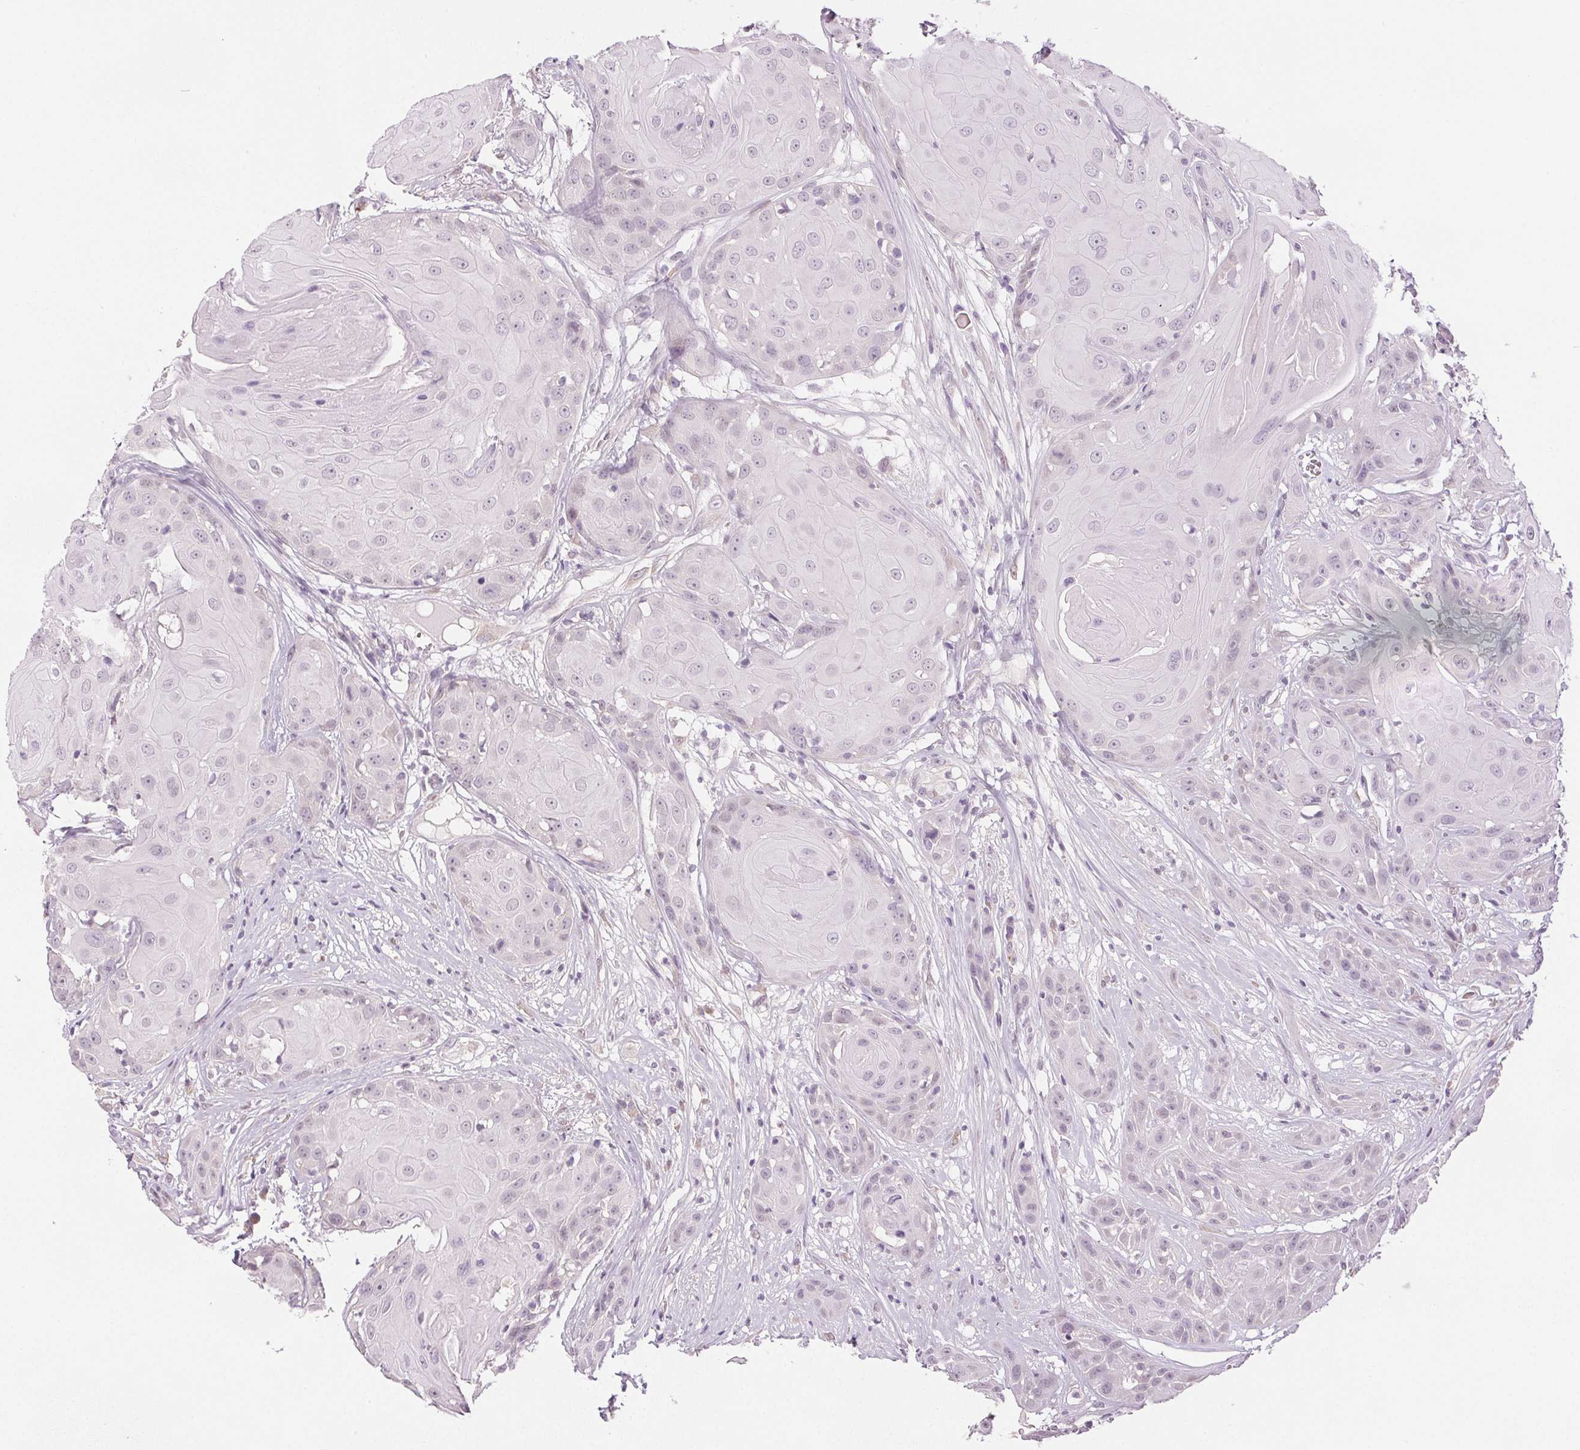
{"staining": {"intensity": "negative", "quantity": "none", "location": "none"}, "tissue": "head and neck cancer", "cell_type": "Tumor cells", "image_type": "cancer", "snomed": [{"axis": "morphology", "description": "Squamous cell carcinoma, NOS"}, {"axis": "topography", "description": "Skin"}, {"axis": "topography", "description": "Head-Neck"}], "caption": "Immunohistochemistry (IHC) photomicrograph of squamous cell carcinoma (head and neck) stained for a protein (brown), which displays no expression in tumor cells.", "gene": "DNAJC6", "patient": {"sex": "male", "age": 80}}